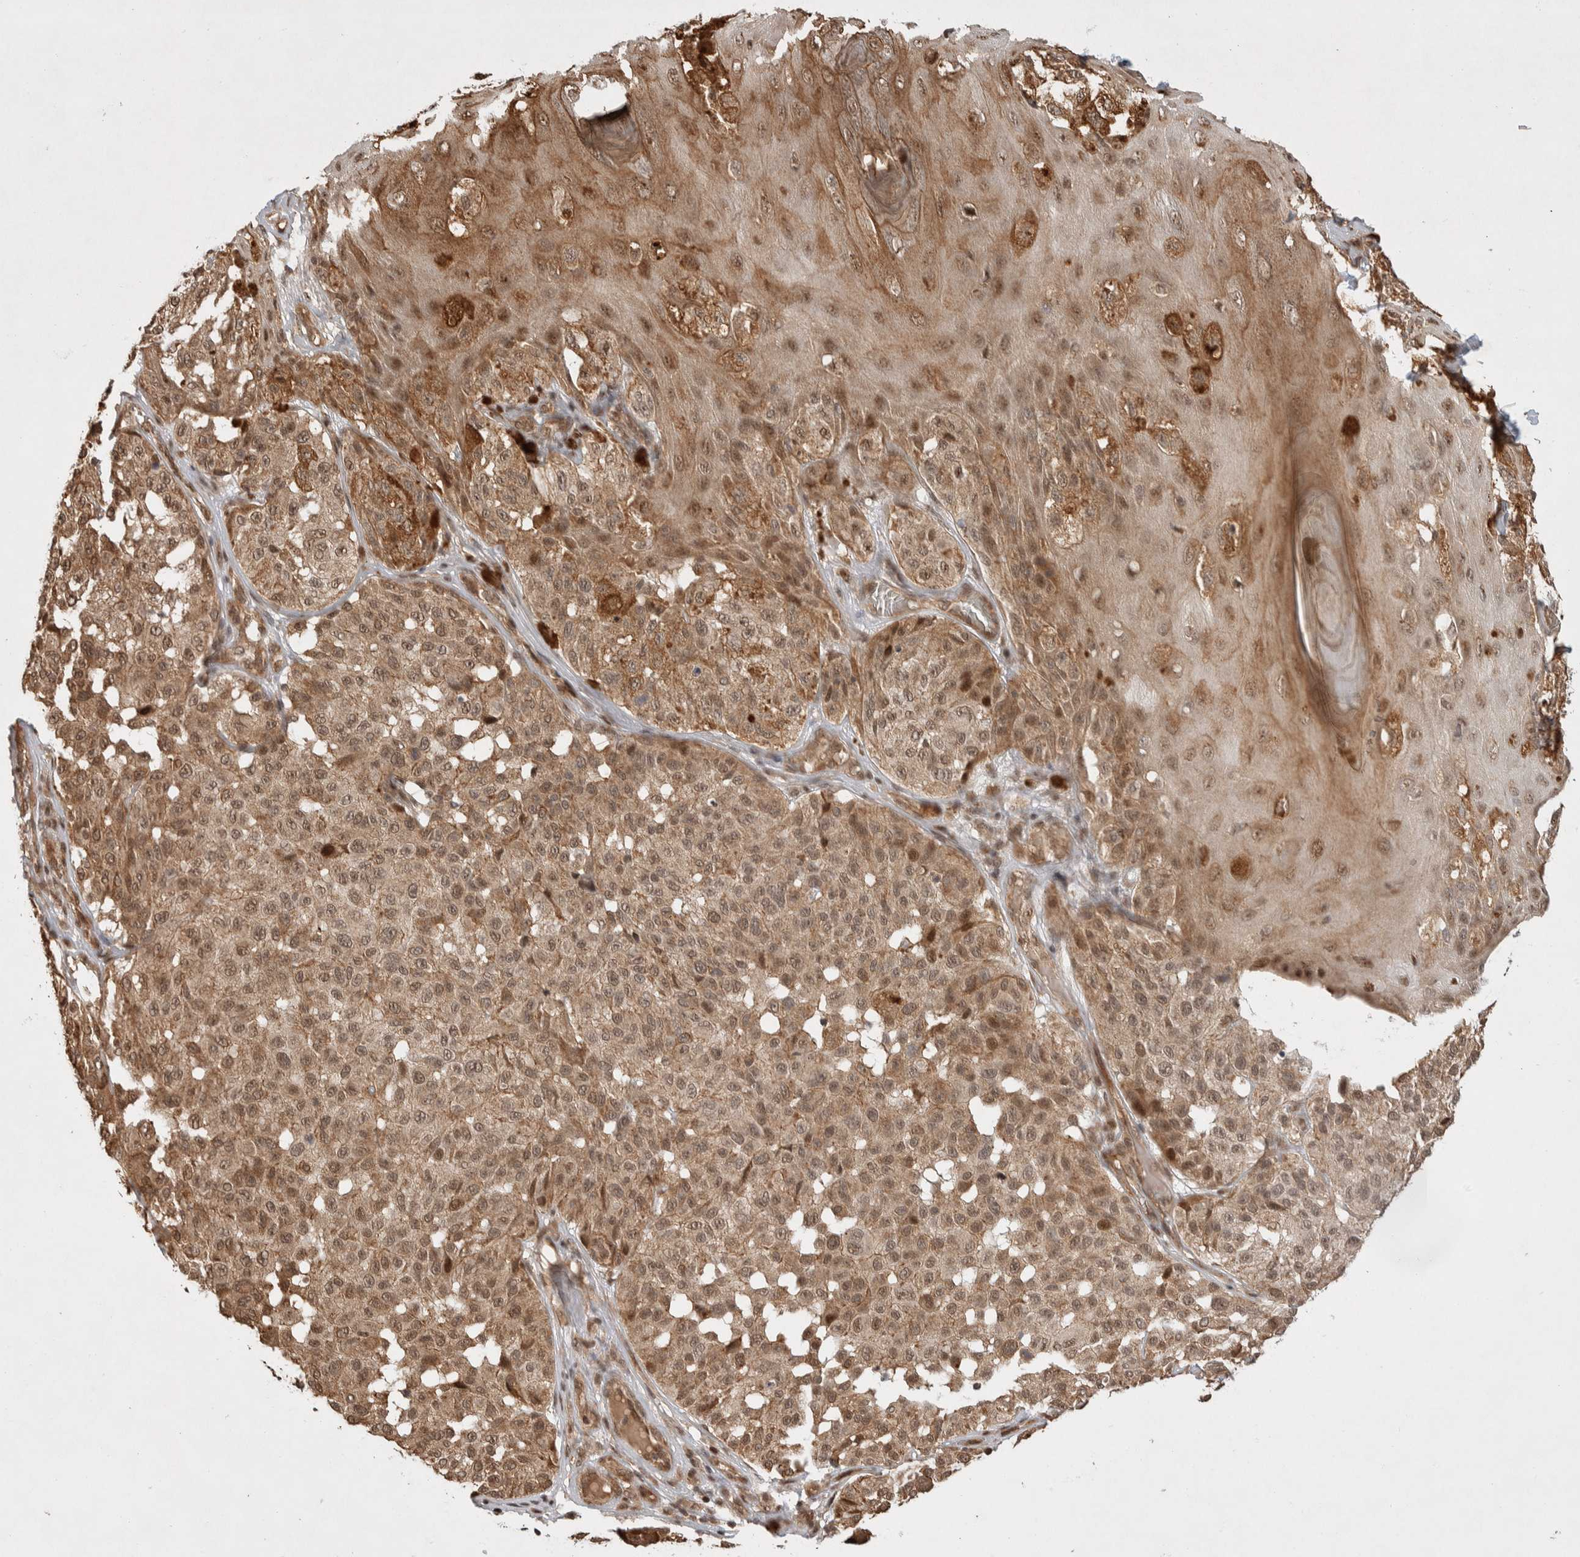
{"staining": {"intensity": "moderate", "quantity": ">75%", "location": "cytoplasmic/membranous,nuclear"}, "tissue": "melanoma", "cell_type": "Tumor cells", "image_type": "cancer", "snomed": [{"axis": "morphology", "description": "Malignant melanoma, NOS"}, {"axis": "topography", "description": "Skin"}], "caption": "Human malignant melanoma stained with a brown dye exhibits moderate cytoplasmic/membranous and nuclear positive expression in approximately >75% of tumor cells.", "gene": "TOR1B", "patient": {"sex": "female", "age": 46}}